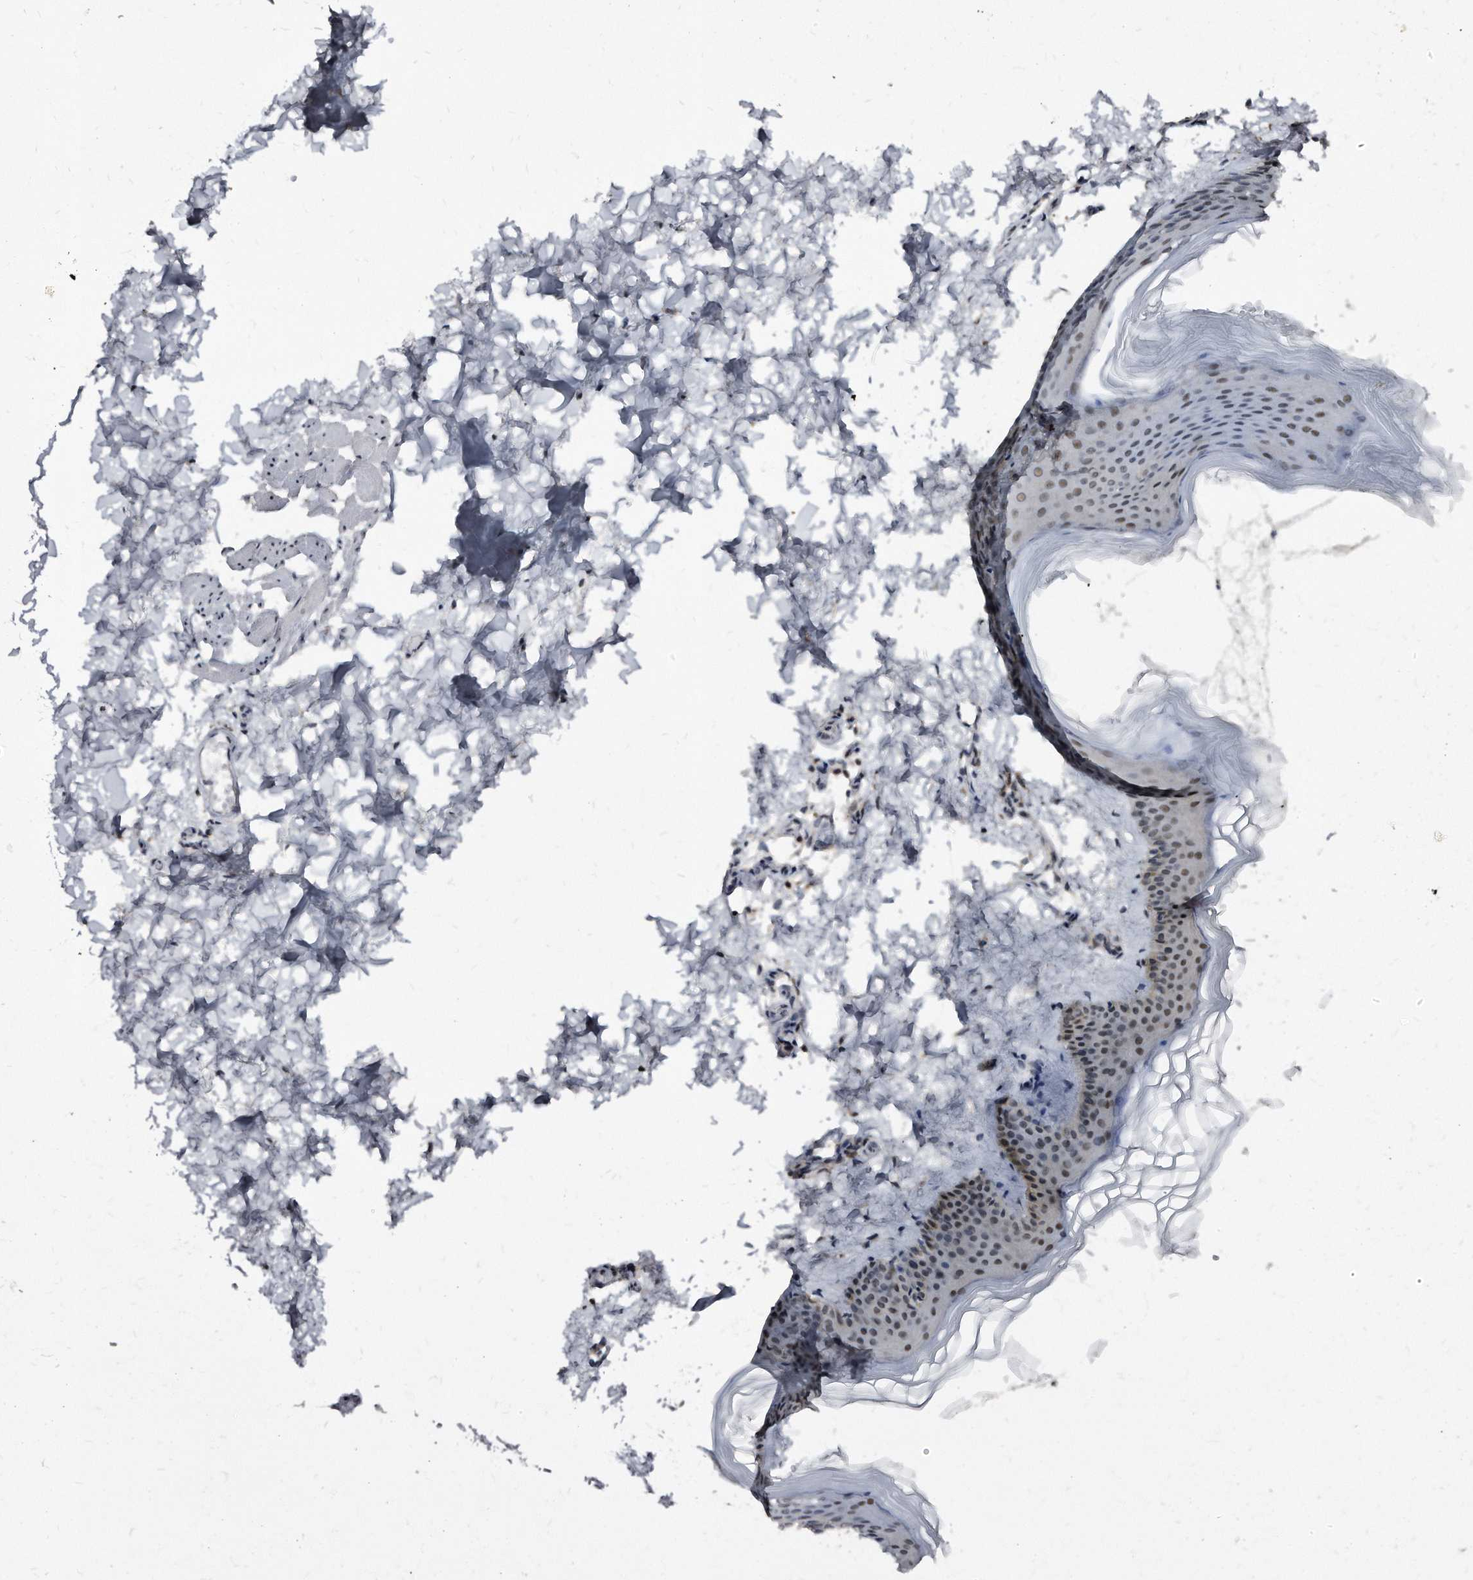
{"staining": {"intensity": "weak", "quantity": ">75%", "location": "nuclear"}, "tissue": "skin", "cell_type": "Fibroblasts", "image_type": "normal", "snomed": [{"axis": "morphology", "description": "Normal tissue, NOS"}, {"axis": "topography", "description": "Skin"}], "caption": "Protein expression analysis of normal human skin reveals weak nuclear positivity in about >75% of fibroblasts. (Brightfield microscopy of DAB IHC at high magnification).", "gene": "KLHDC3", "patient": {"sex": "female", "age": 27}}